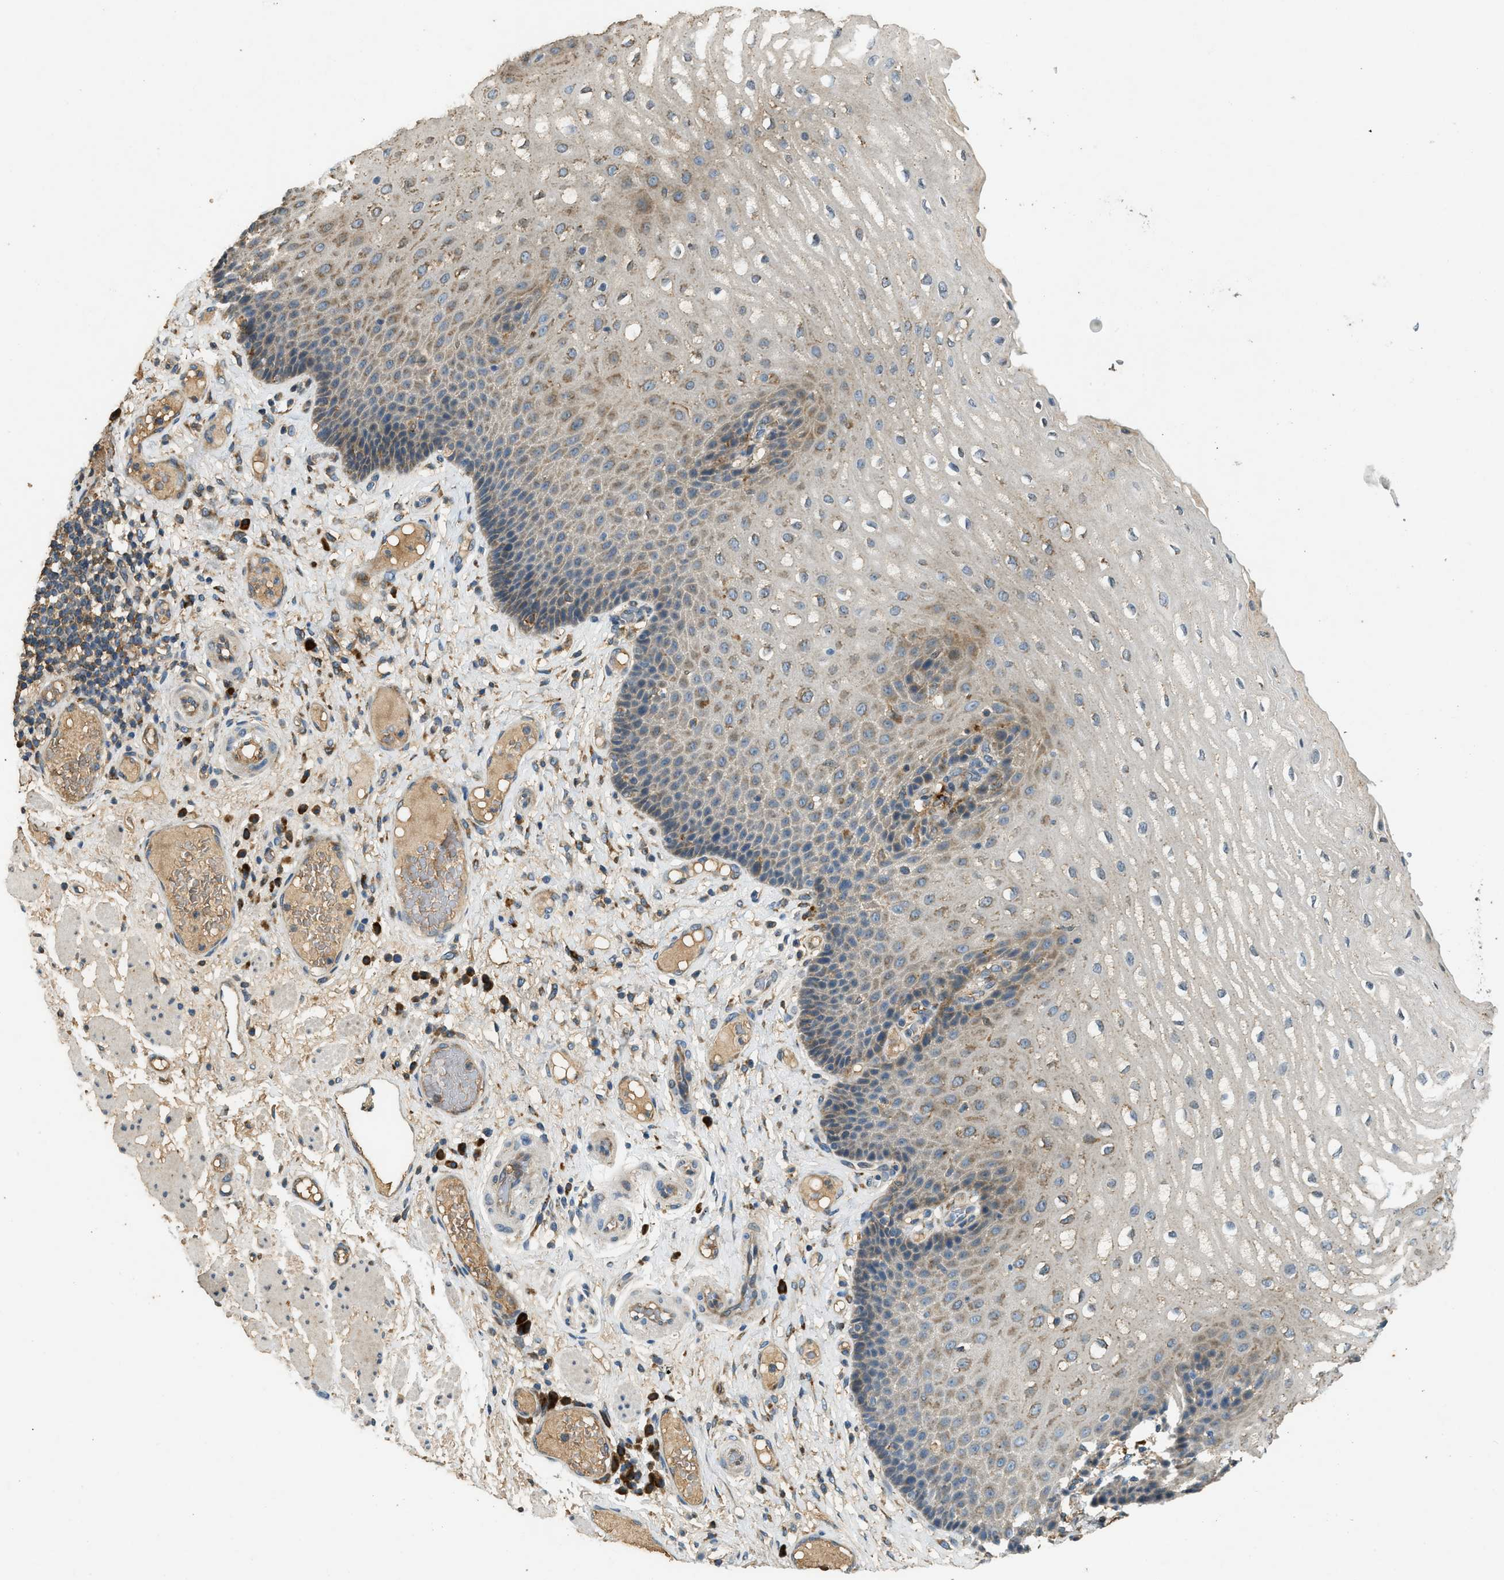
{"staining": {"intensity": "moderate", "quantity": ">75%", "location": "cytoplasmic/membranous"}, "tissue": "esophagus", "cell_type": "Squamous epithelial cells", "image_type": "normal", "snomed": [{"axis": "morphology", "description": "Normal tissue, NOS"}, {"axis": "topography", "description": "Esophagus"}], "caption": "IHC (DAB (3,3'-diaminobenzidine)) staining of benign esophagus exhibits moderate cytoplasmic/membranous protein staining in approximately >75% of squamous epithelial cells. The staining is performed using DAB brown chromogen to label protein expression. The nuclei are counter-stained blue using hematoxylin.", "gene": "CTSB", "patient": {"sex": "male", "age": 54}}